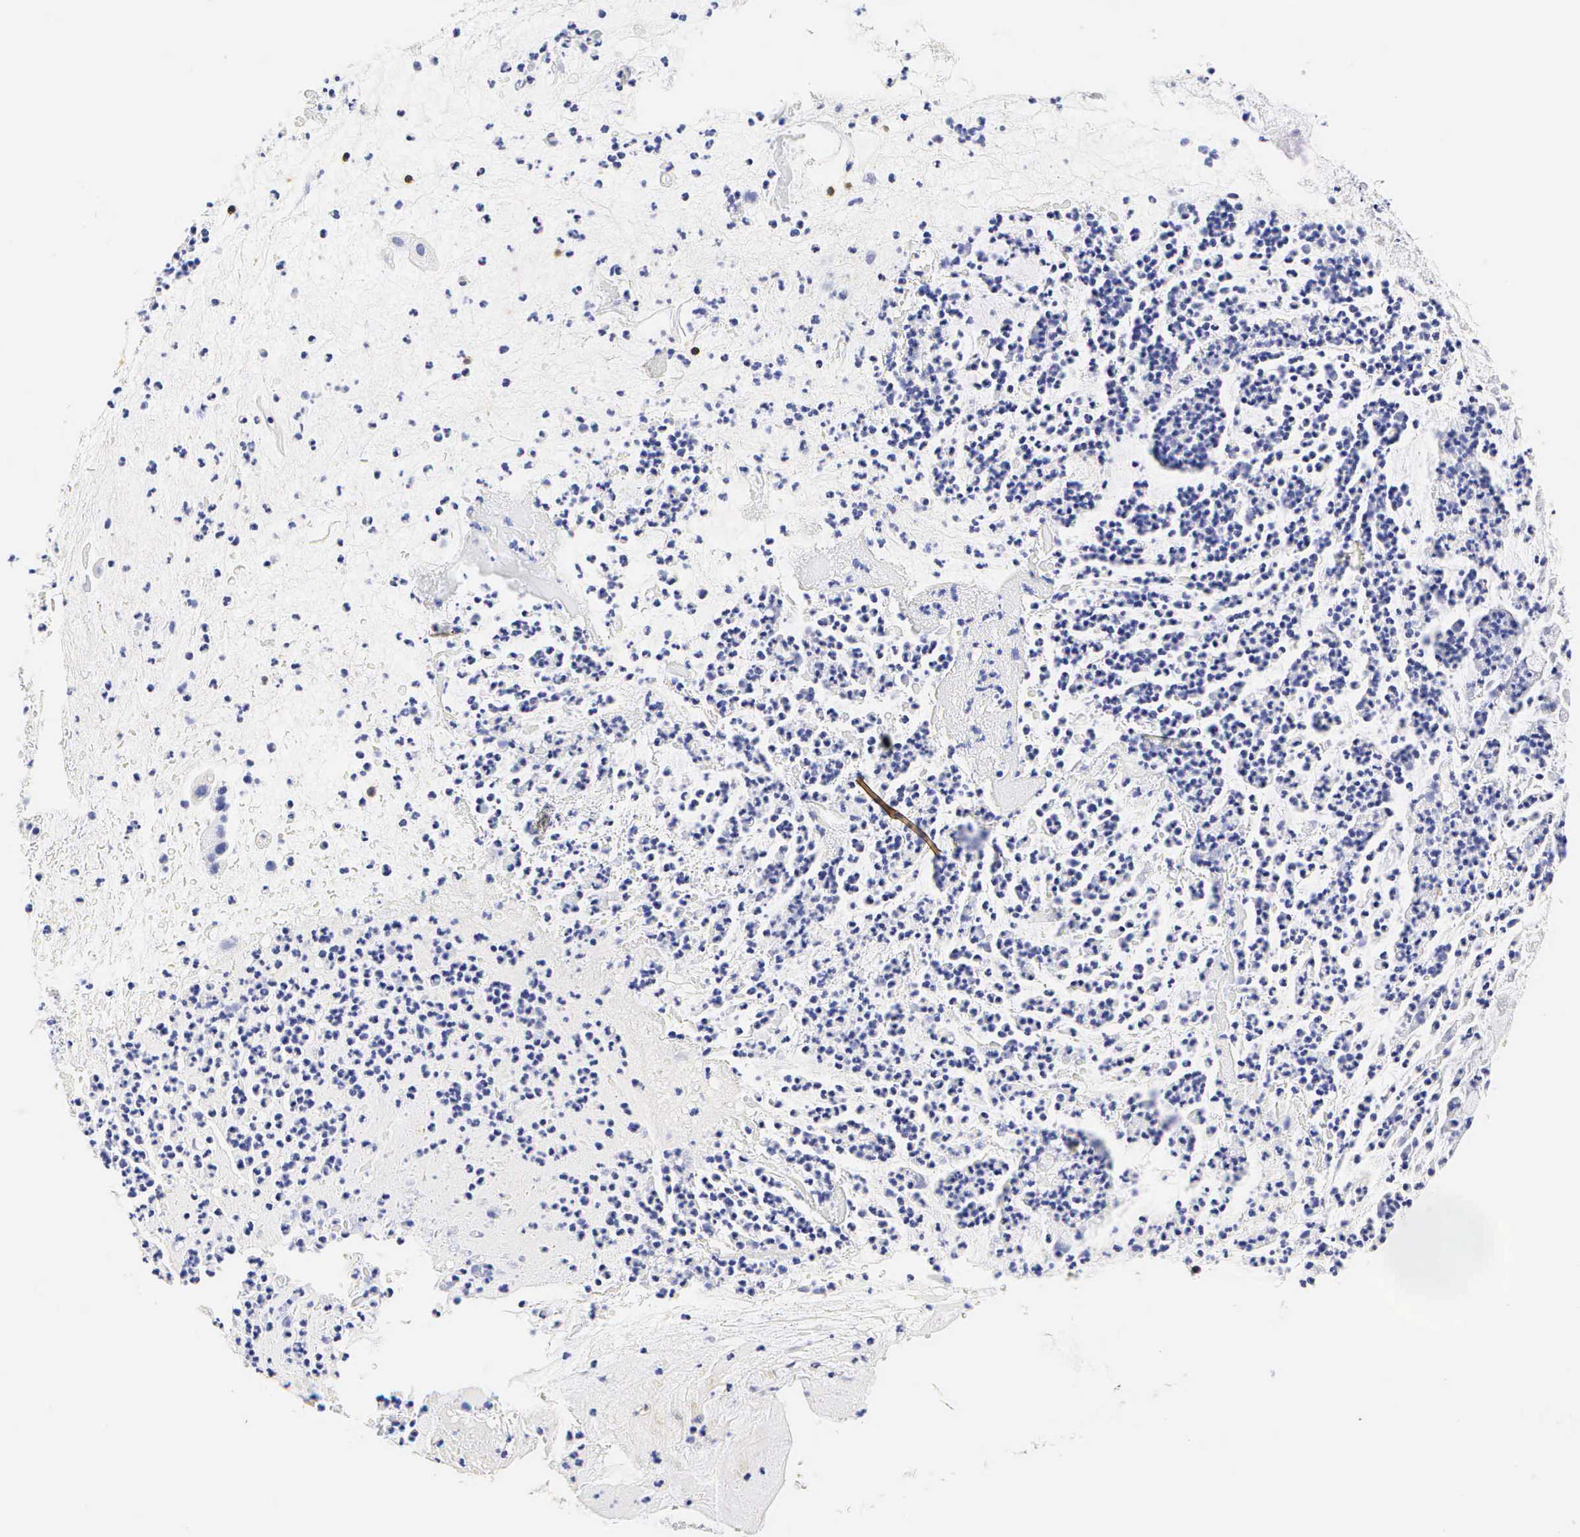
{"staining": {"intensity": "negative", "quantity": "none", "location": "none"}, "tissue": "cervical cancer", "cell_type": "Tumor cells", "image_type": "cancer", "snomed": [{"axis": "morphology", "description": "Adenocarcinoma, NOS"}, {"axis": "topography", "description": "Cervix"}], "caption": "Immunohistochemical staining of adenocarcinoma (cervical) exhibits no significant positivity in tumor cells. (DAB IHC with hematoxylin counter stain).", "gene": "CD3E", "patient": {"sex": "female", "age": 41}}